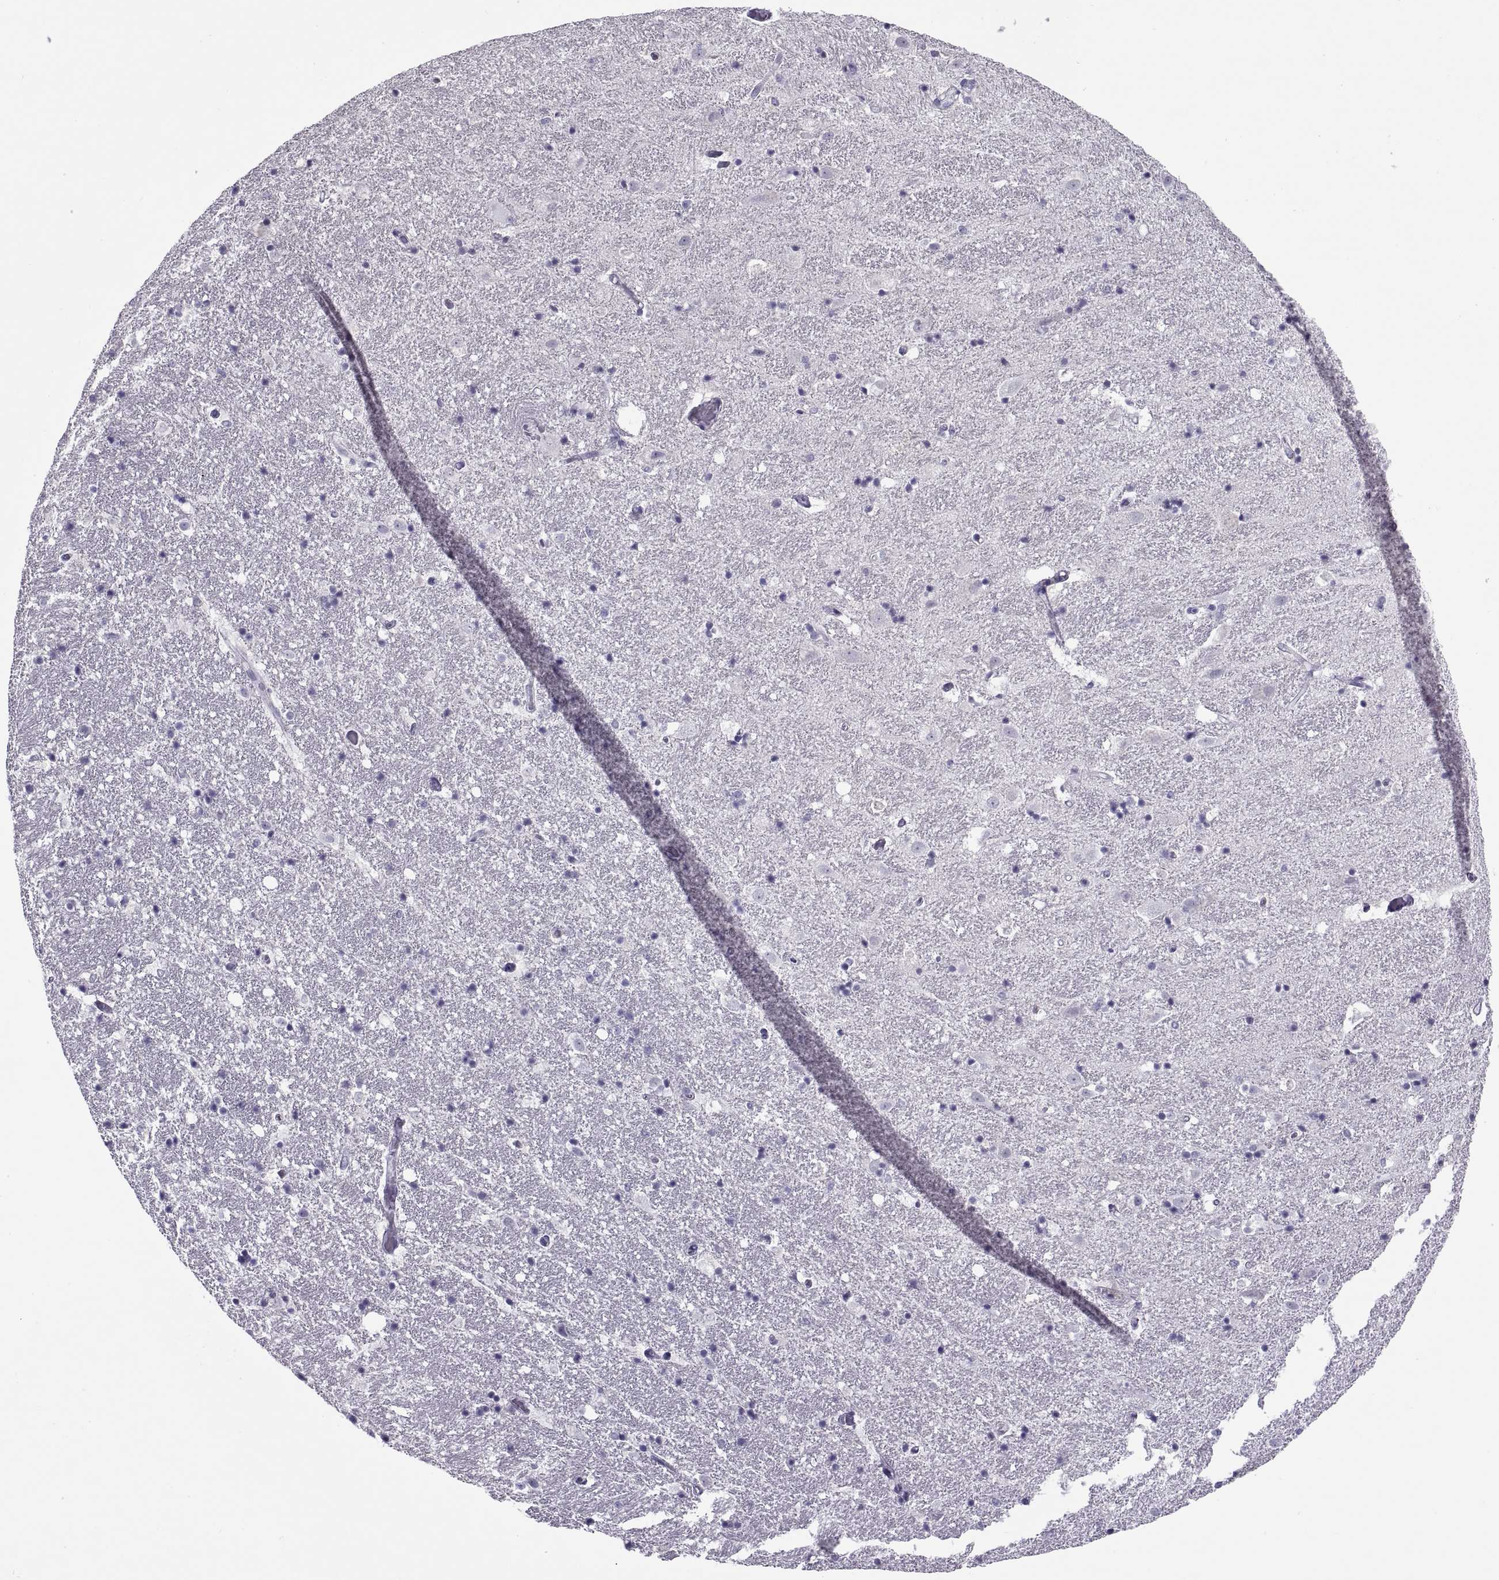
{"staining": {"intensity": "negative", "quantity": "none", "location": "none"}, "tissue": "hippocampus", "cell_type": "Glial cells", "image_type": "normal", "snomed": [{"axis": "morphology", "description": "Normal tissue, NOS"}, {"axis": "topography", "description": "Hippocampus"}], "caption": "An IHC photomicrograph of benign hippocampus is shown. There is no staining in glial cells of hippocampus. The staining was performed using DAB (3,3'-diaminobenzidine) to visualize the protein expression in brown, while the nuclei were stained in blue with hematoxylin (Magnification: 20x).", "gene": "RLBP1", "patient": {"sex": "male", "age": 49}}